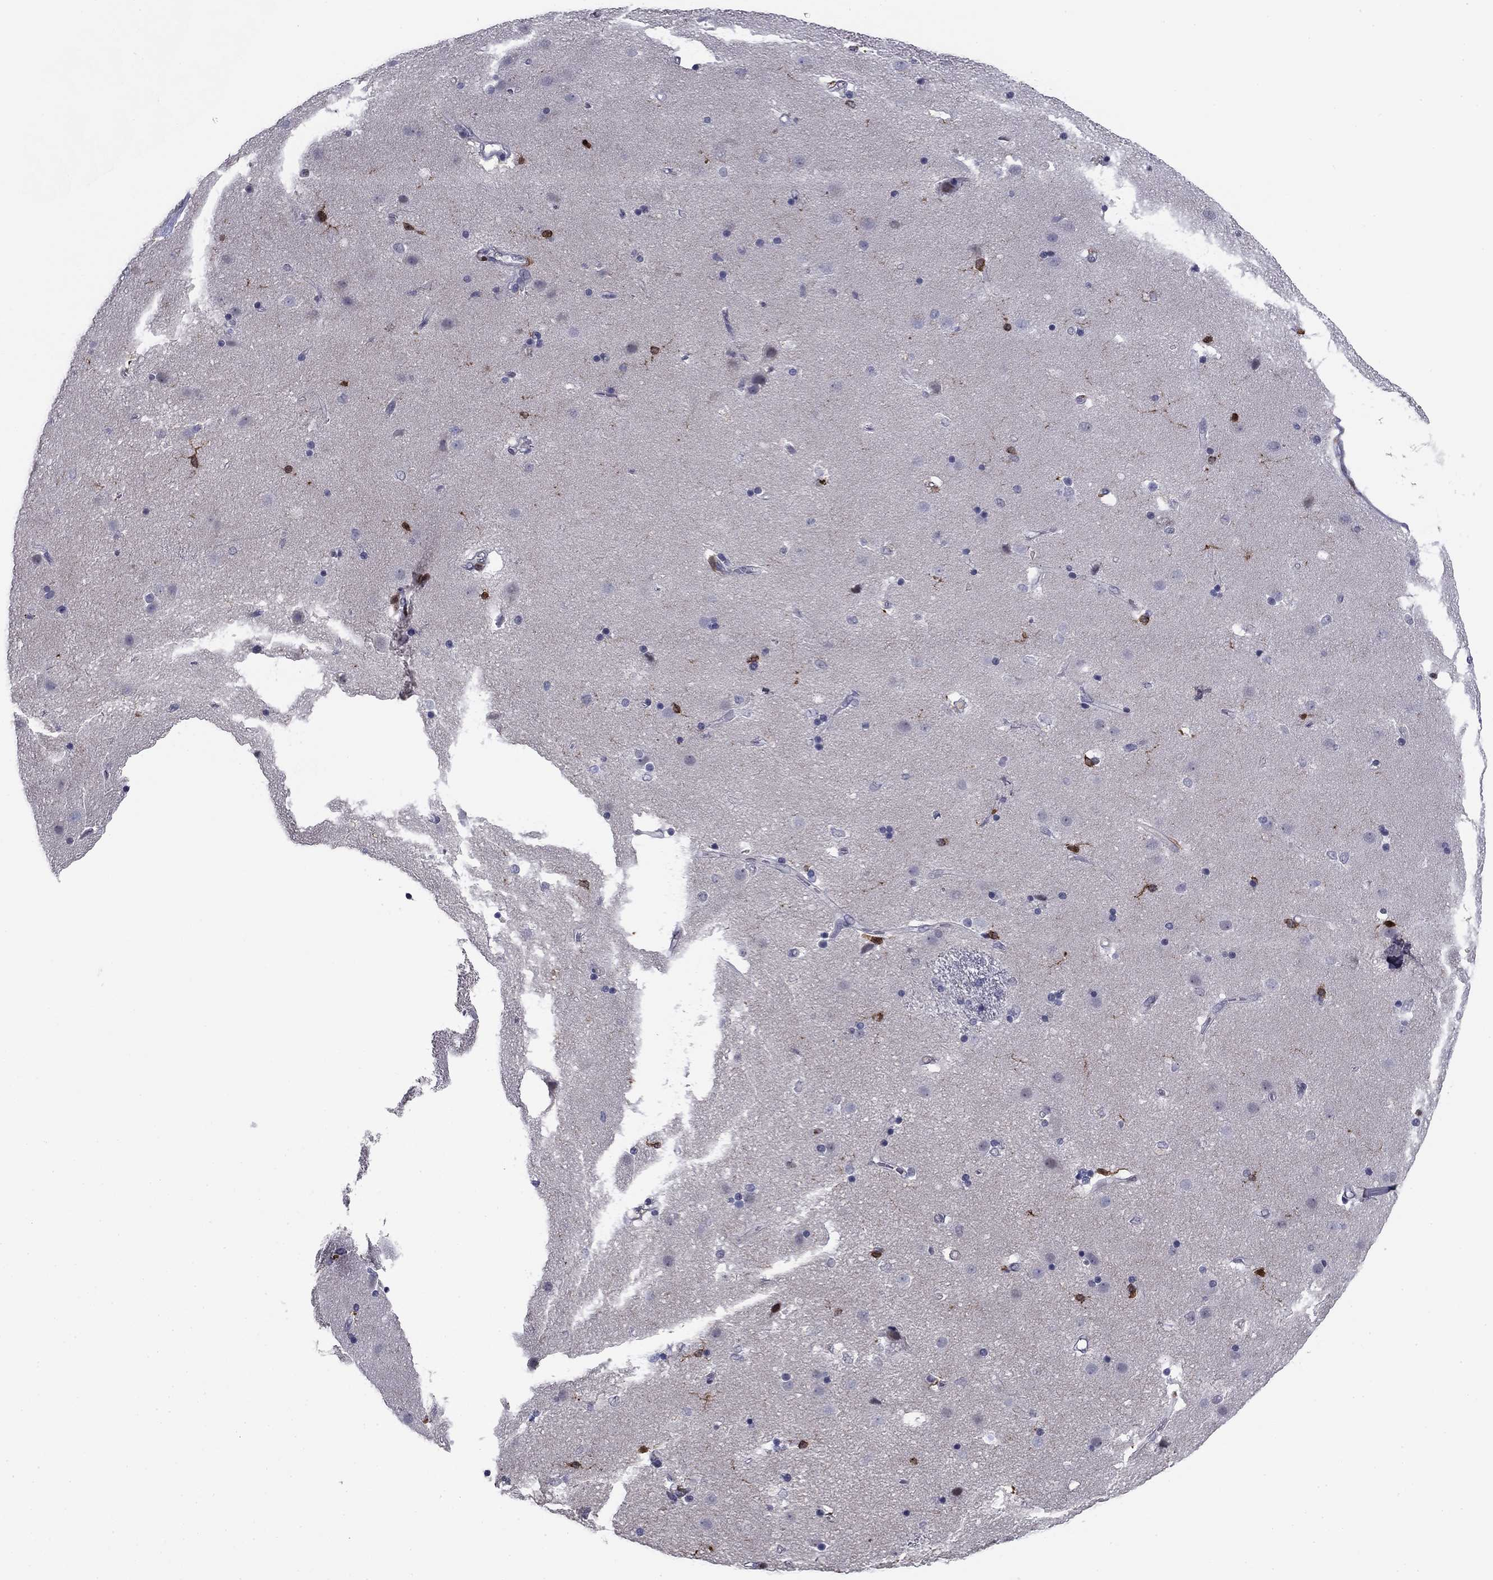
{"staining": {"intensity": "strong", "quantity": "<25%", "location": "cytoplasmic/membranous"}, "tissue": "caudate", "cell_type": "Glial cells", "image_type": "normal", "snomed": [{"axis": "morphology", "description": "Normal tissue, NOS"}, {"axis": "topography", "description": "Lateral ventricle wall"}], "caption": "Strong cytoplasmic/membranous protein staining is seen in approximately <25% of glial cells in caudate. (brown staining indicates protein expression, while blue staining denotes nuclei).", "gene": "PLCB2", "patient": {"sex": "female", "age": 71}}